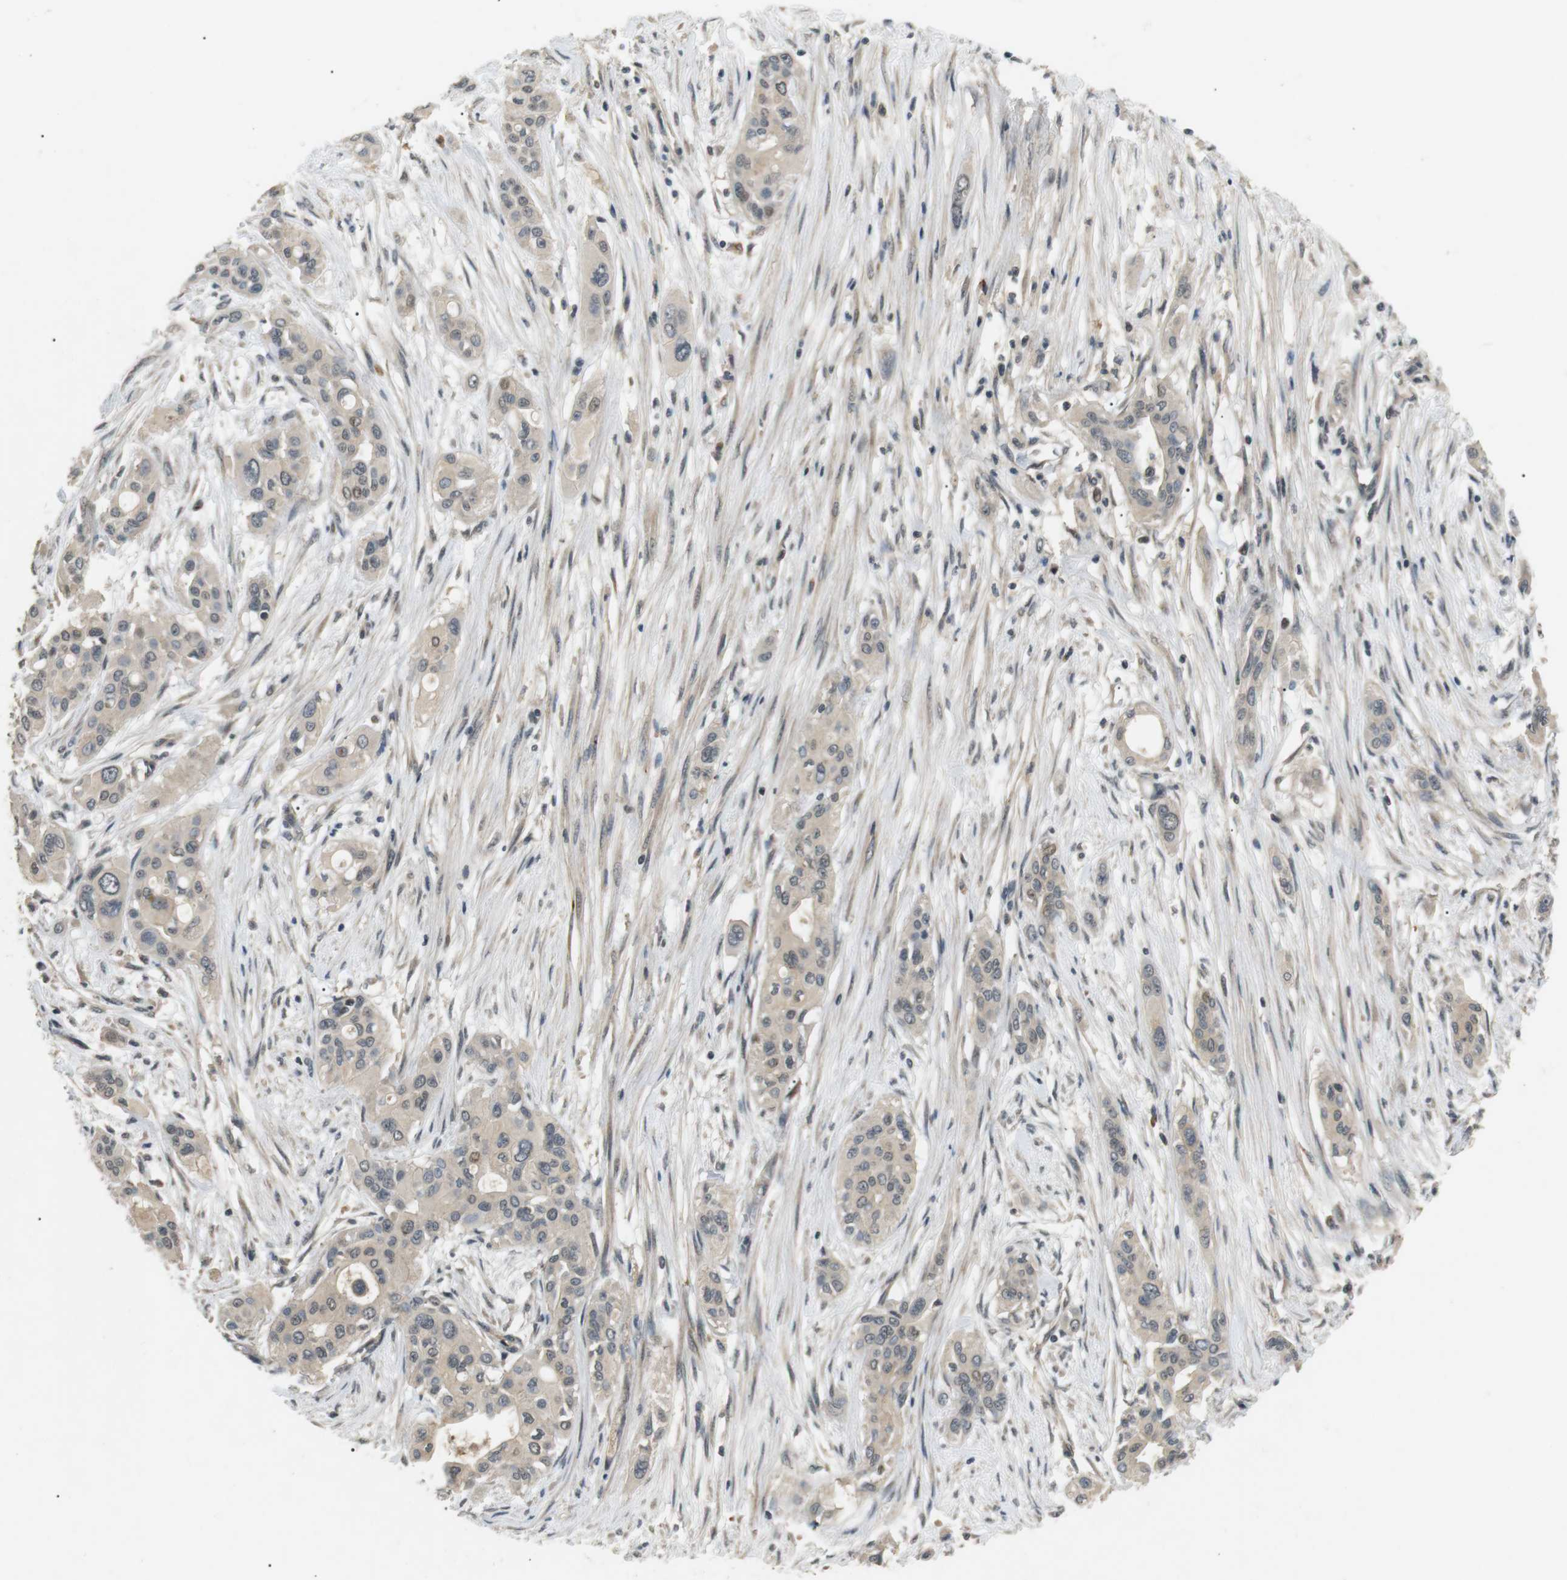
{"staining": {"intensity": "weak", "quantity": "25%-75%", "location": "cytoplasmic/membranous"}, "tissue": "pancreatic cancer", "cell_type": "Tumor cells", "image_type": "cancer", "snomed": [{"axis": "morphology", "description": "Adenocarcinoma, NOS"}, {"axis": "topography", "description": "Pancreas"}], "caption": "Weak cytoplasmic/membranous protein staining is identified in approximately 25%-75% of tumor cells in adenocarcinoma (pancreatic).", "gene": "HSPA13", "patient": {"sex": "female", "age": 60}}